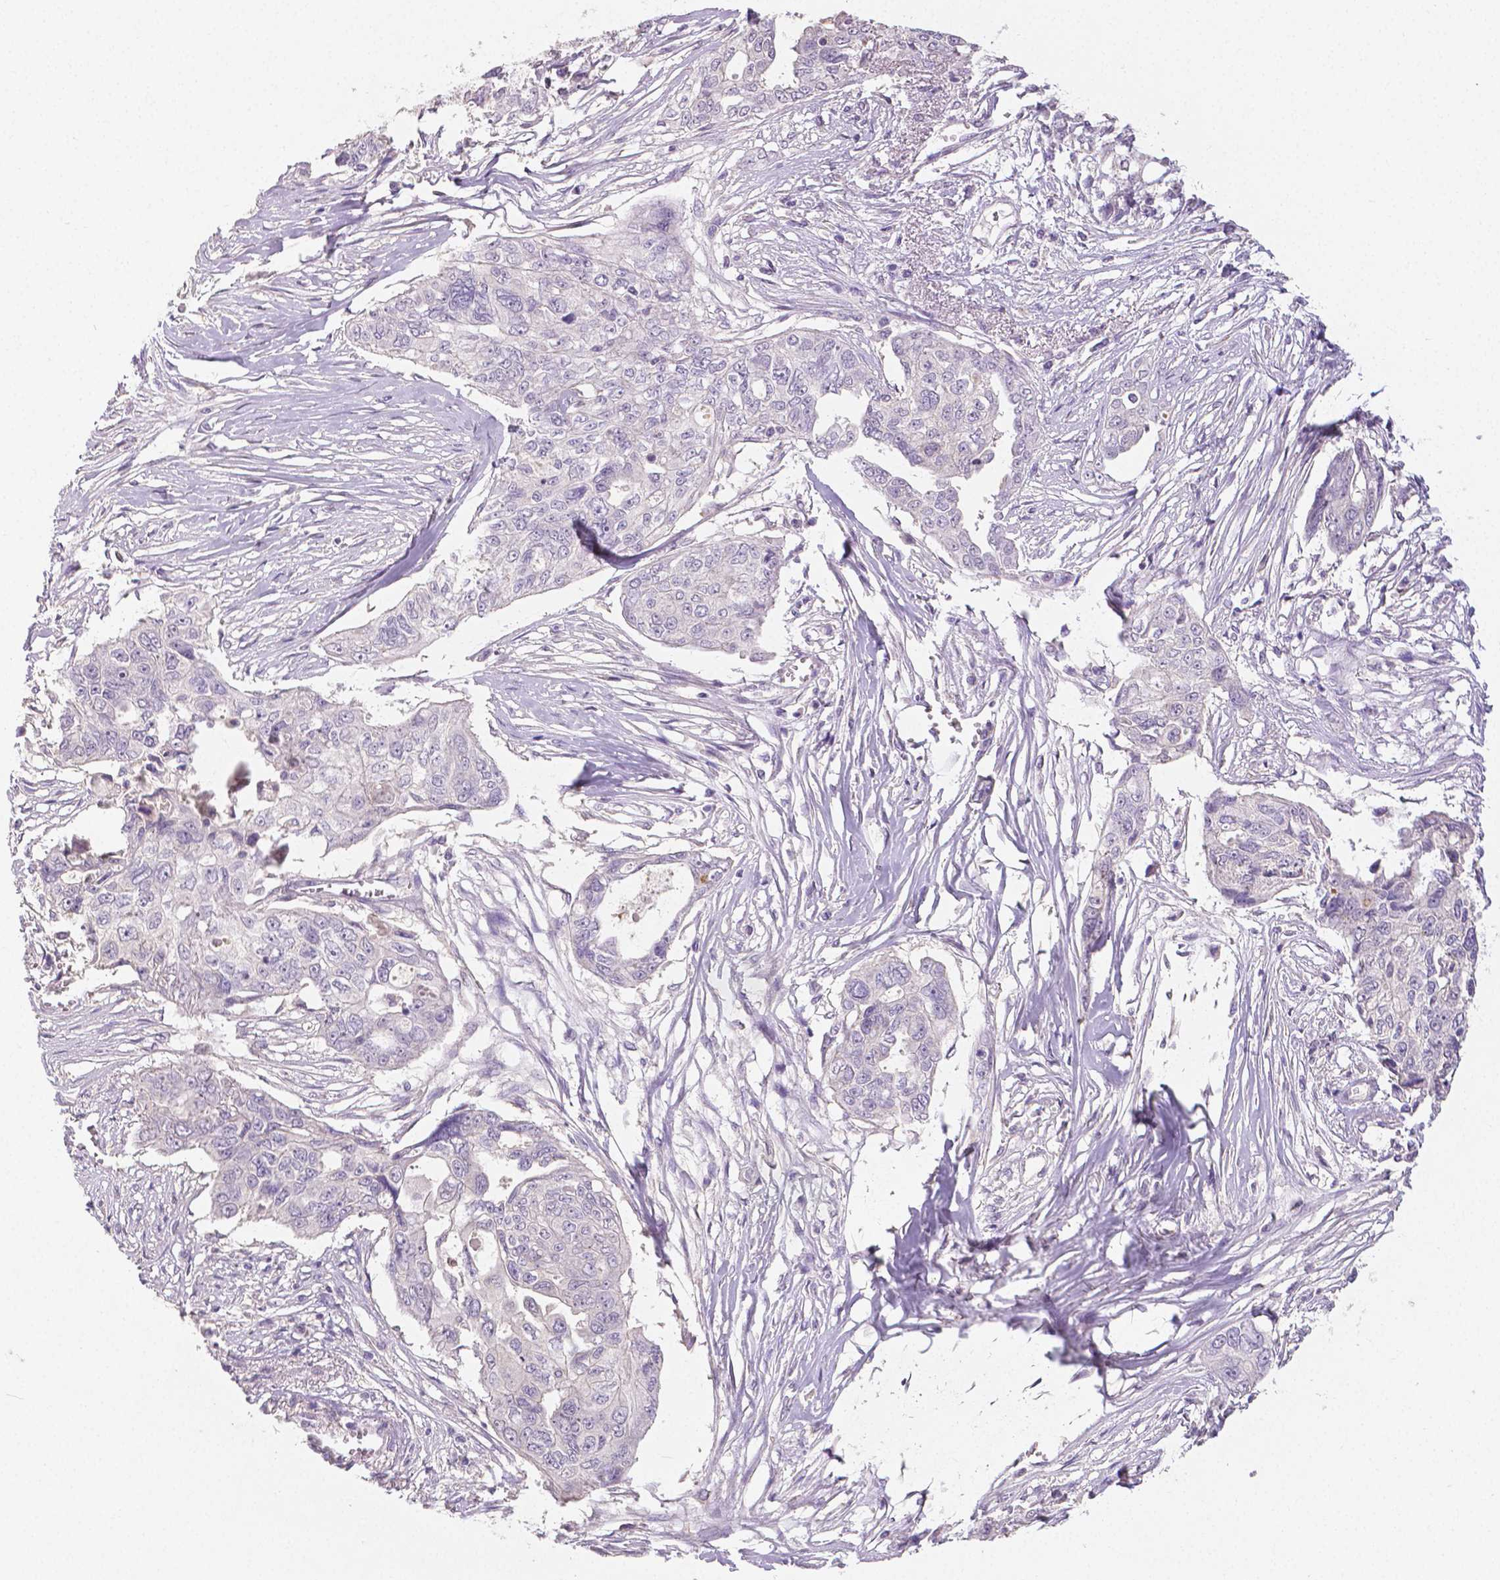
{"staining": {"intensity": "negative", "quantity": "none", "location": "none"}, "tissue": "ovarian cancer", "cell_type": "Tumor cells", "image_type": "cancer", "snomed": [{"axis": "morphology", "description": "Carcinoma, endometroid"}, {"axis": "topography", "description": "Ovary"}], "caption": "Immunohistochemistry image of neoplastic tissue: ovarian cancer (endometroid carcinoma) stained with DAB (3,3'-diaminobenzidine) displays no significant protein positivity in tumor cells.", "gene": "CRMP1", "patient": {"sex": "female", "age": 70}}